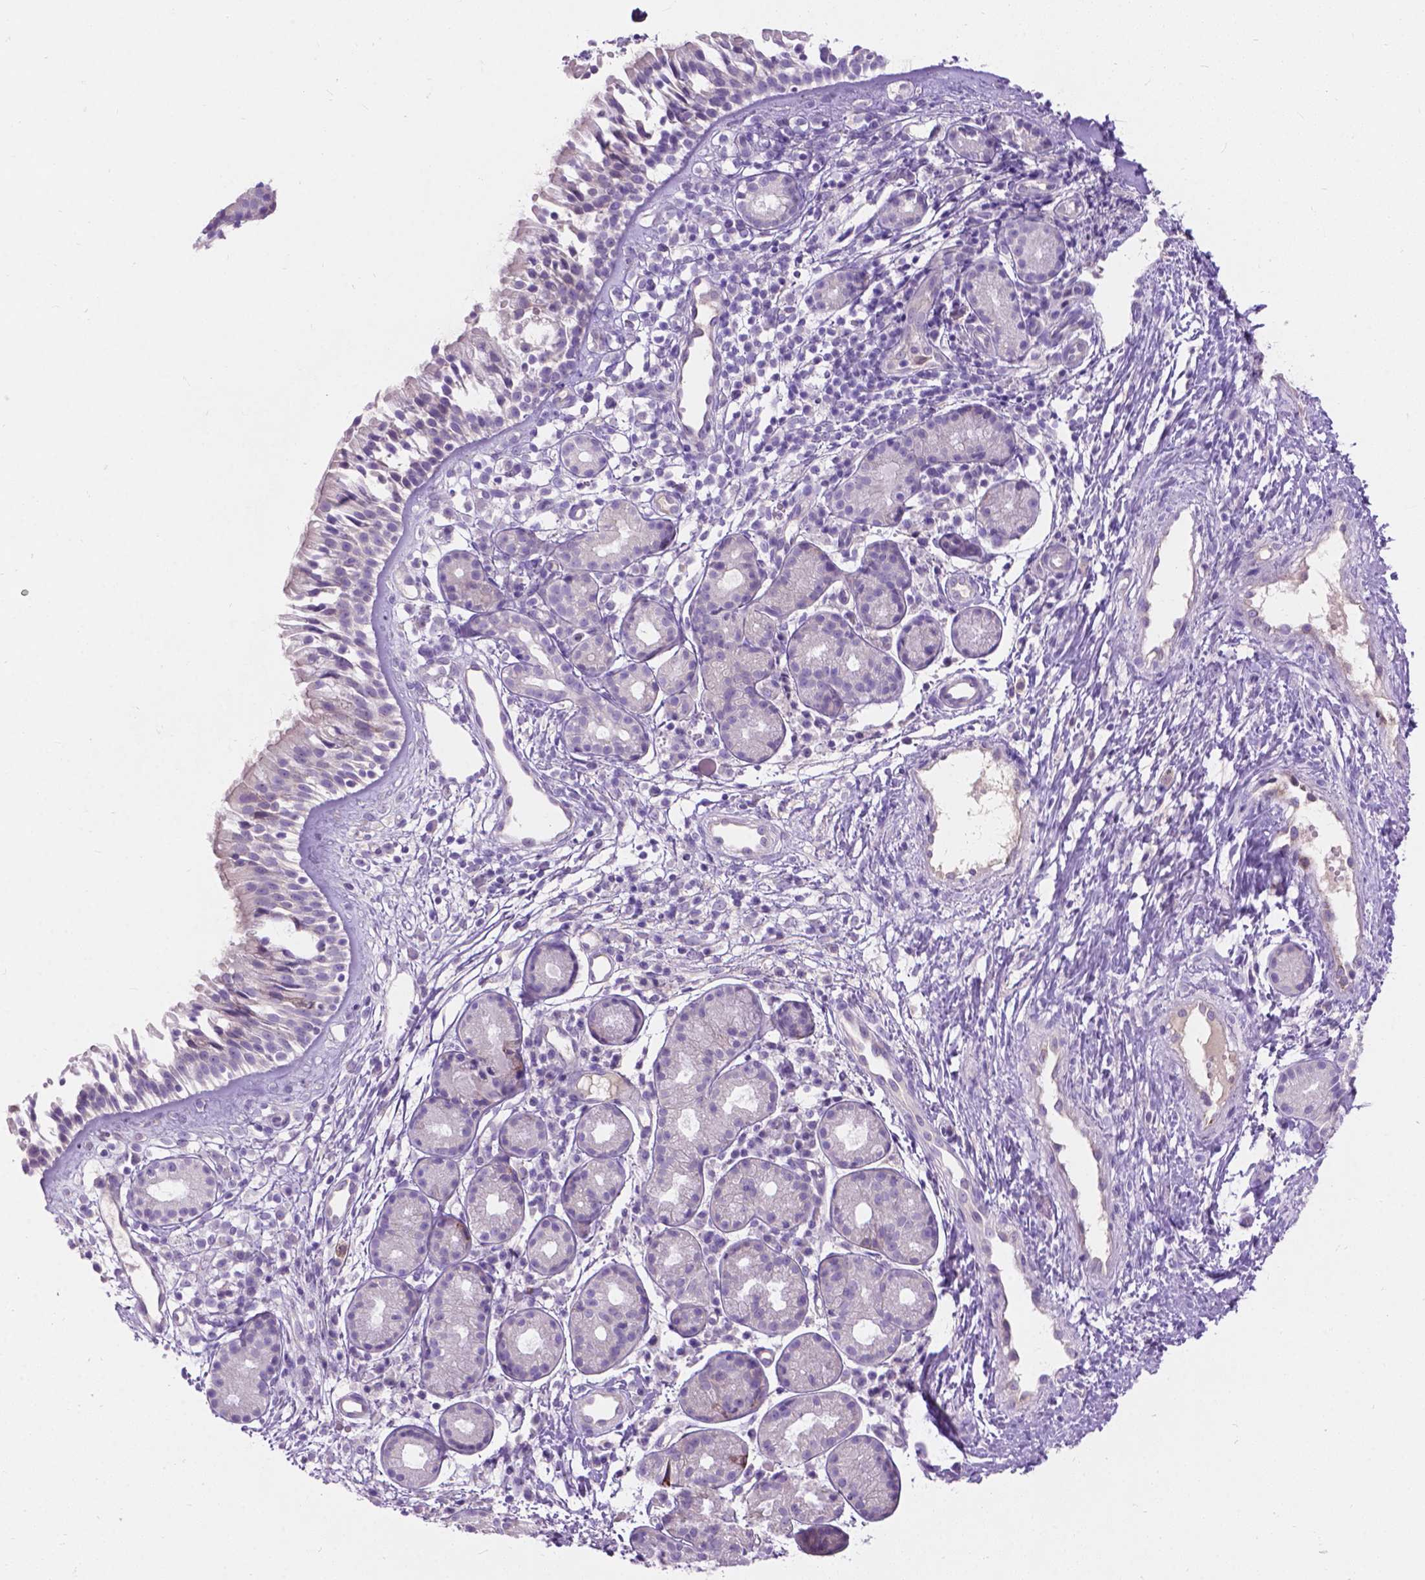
{"staining": {"intensity": "negative", "quantity": "none", "location": "none"}, "tissue": "nasopharynx", "cell_type": "Respiratory epithelial cells", "image_type": "normal", "snomed": [{"axis": "morphology", "description": "Normal tissue, NOS"}, {"axis": "topography", "description": "Nasopharynx"}], "caption": "Immunohistochemical staining of unremarkable human nasopharynx displays no significant positivity in respiratory epithelial cells.", "gene": "NOXO1", "patient": {"sex": "male", "age": 58}}